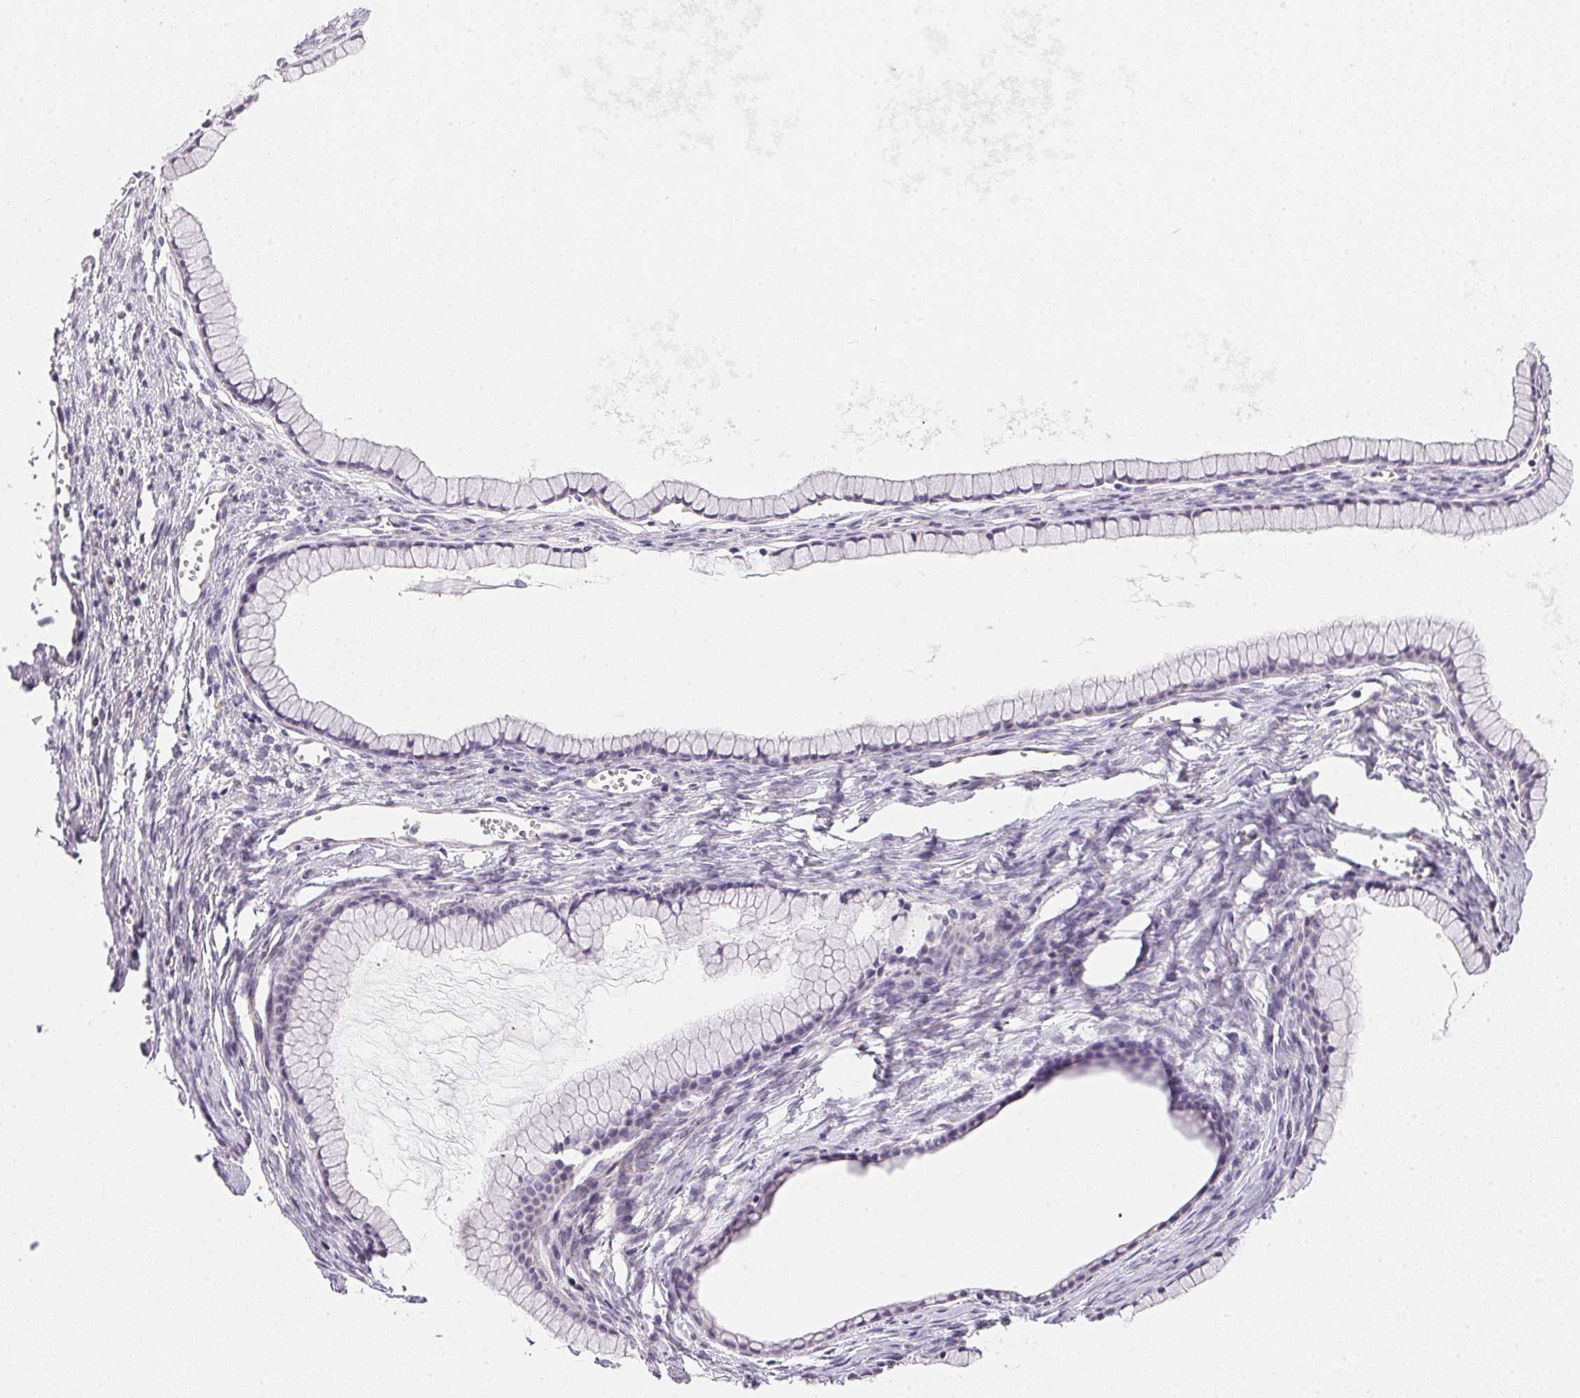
{"staining": {"intensity": "negative", "quantity": "none", "location": "none"}, "tissue": "ovarian cancer", "cell_type": "Tumor cells", "image_type": "cancer", "snomed": [{"axis": "morphology", "description": "Cystadenocarcinoma, mucinous, NOS"}, {"axis": "topography", "description": "Ovary"}], "caption": "This is an immunohistochemistry photomicrograph of mucinous cystadenocarcinoma (ovarian). There is no expression in tumor cells.", "gene": "GIPC2", "patient": {"sex": "female", "age": 41}}